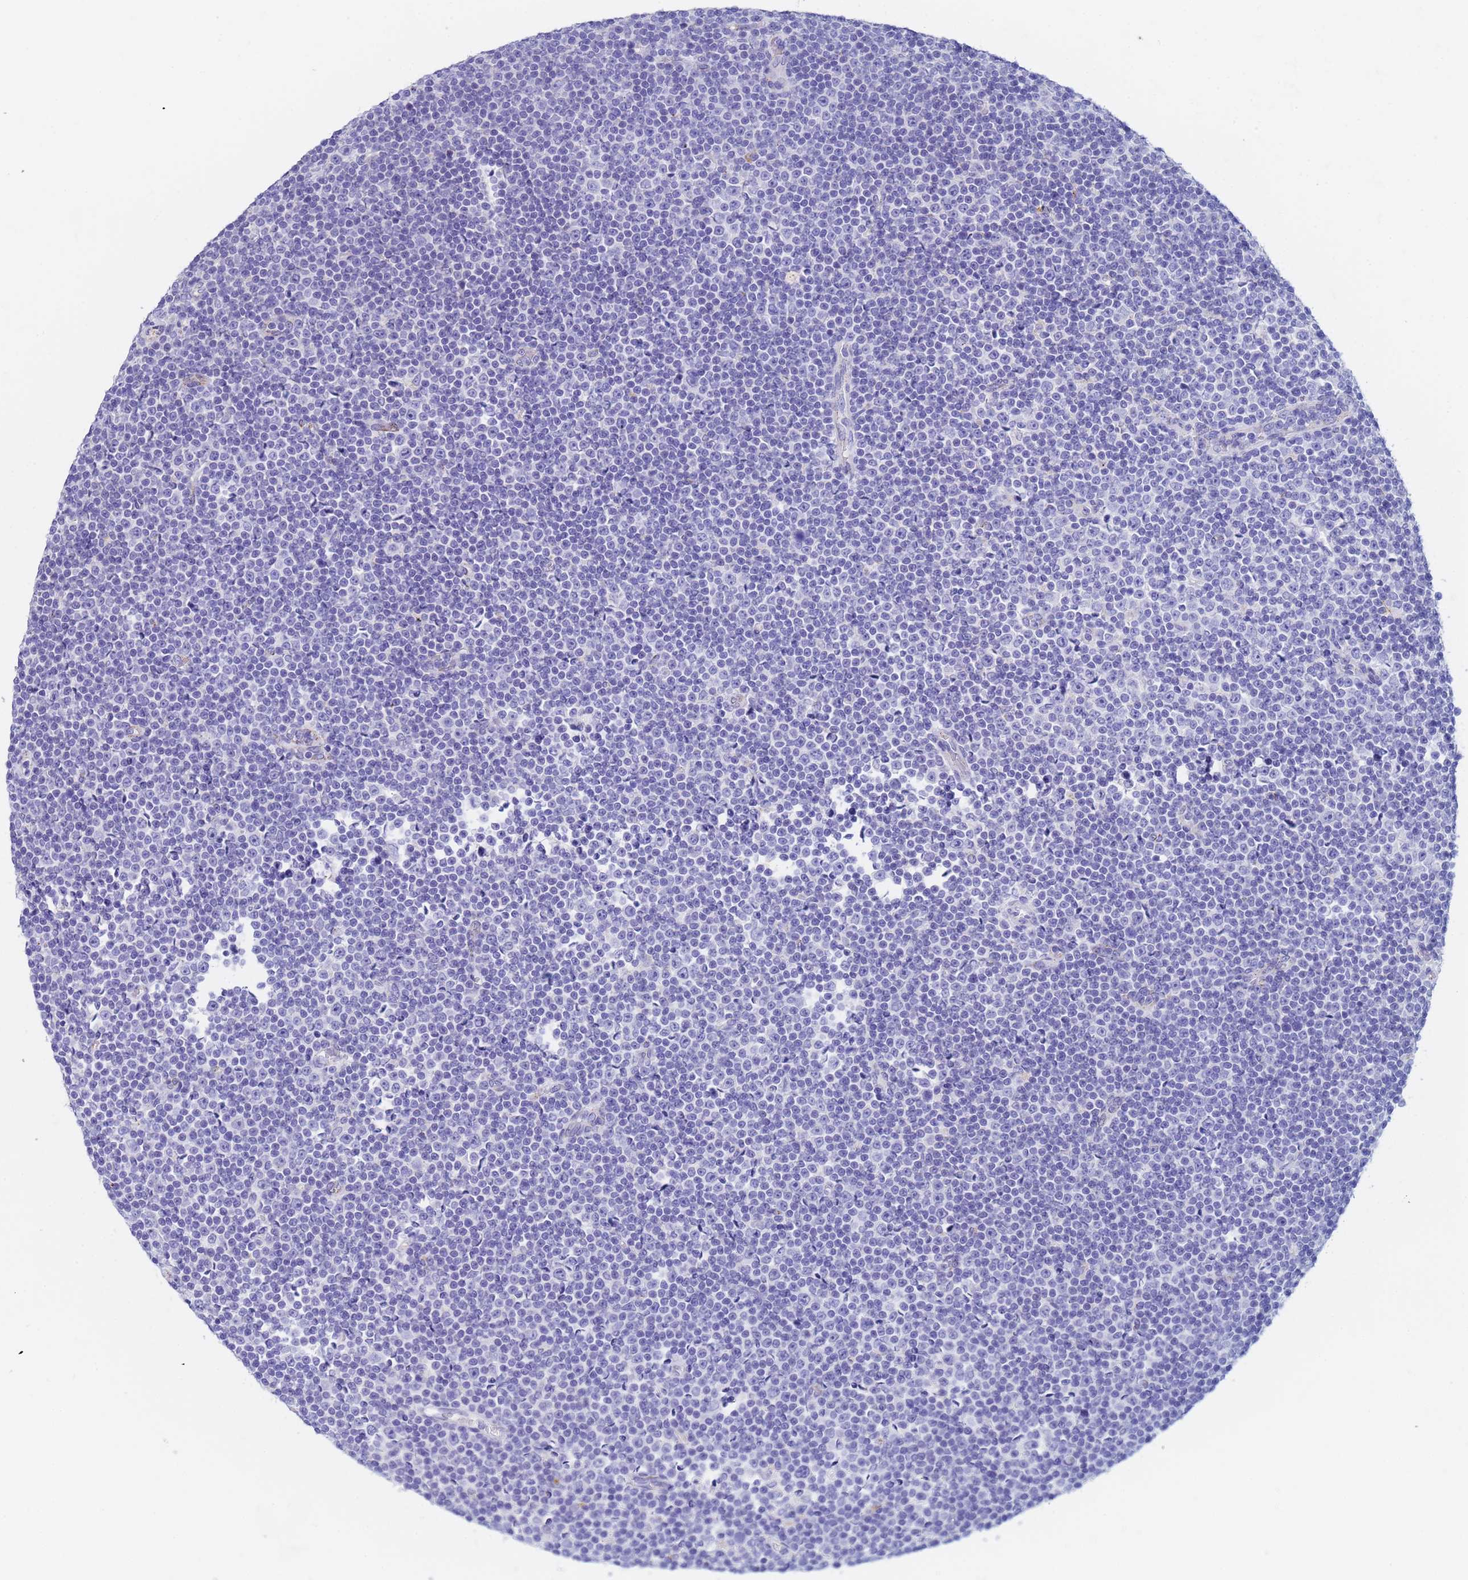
{"staining": {"intensity": "negative", "quantity": "none", "location": "none"}, "tissue": "lymphoma", "cell_type": "Tumor cells", "image_type": "cancer", "snomed": [{"axis": "morphology", "description": "Malignant lymphoma, non-Hodgkin's type, Low grade"}, {"axis": "topography", "description": "Lymph node"}], "caption": "Immunohistochemistry micrograph of lymphoma stained for a protein (brown), which shows no expression in tumor cells.", "gene": "CSTB", "patient": {"sex": "female", "age": 67}}